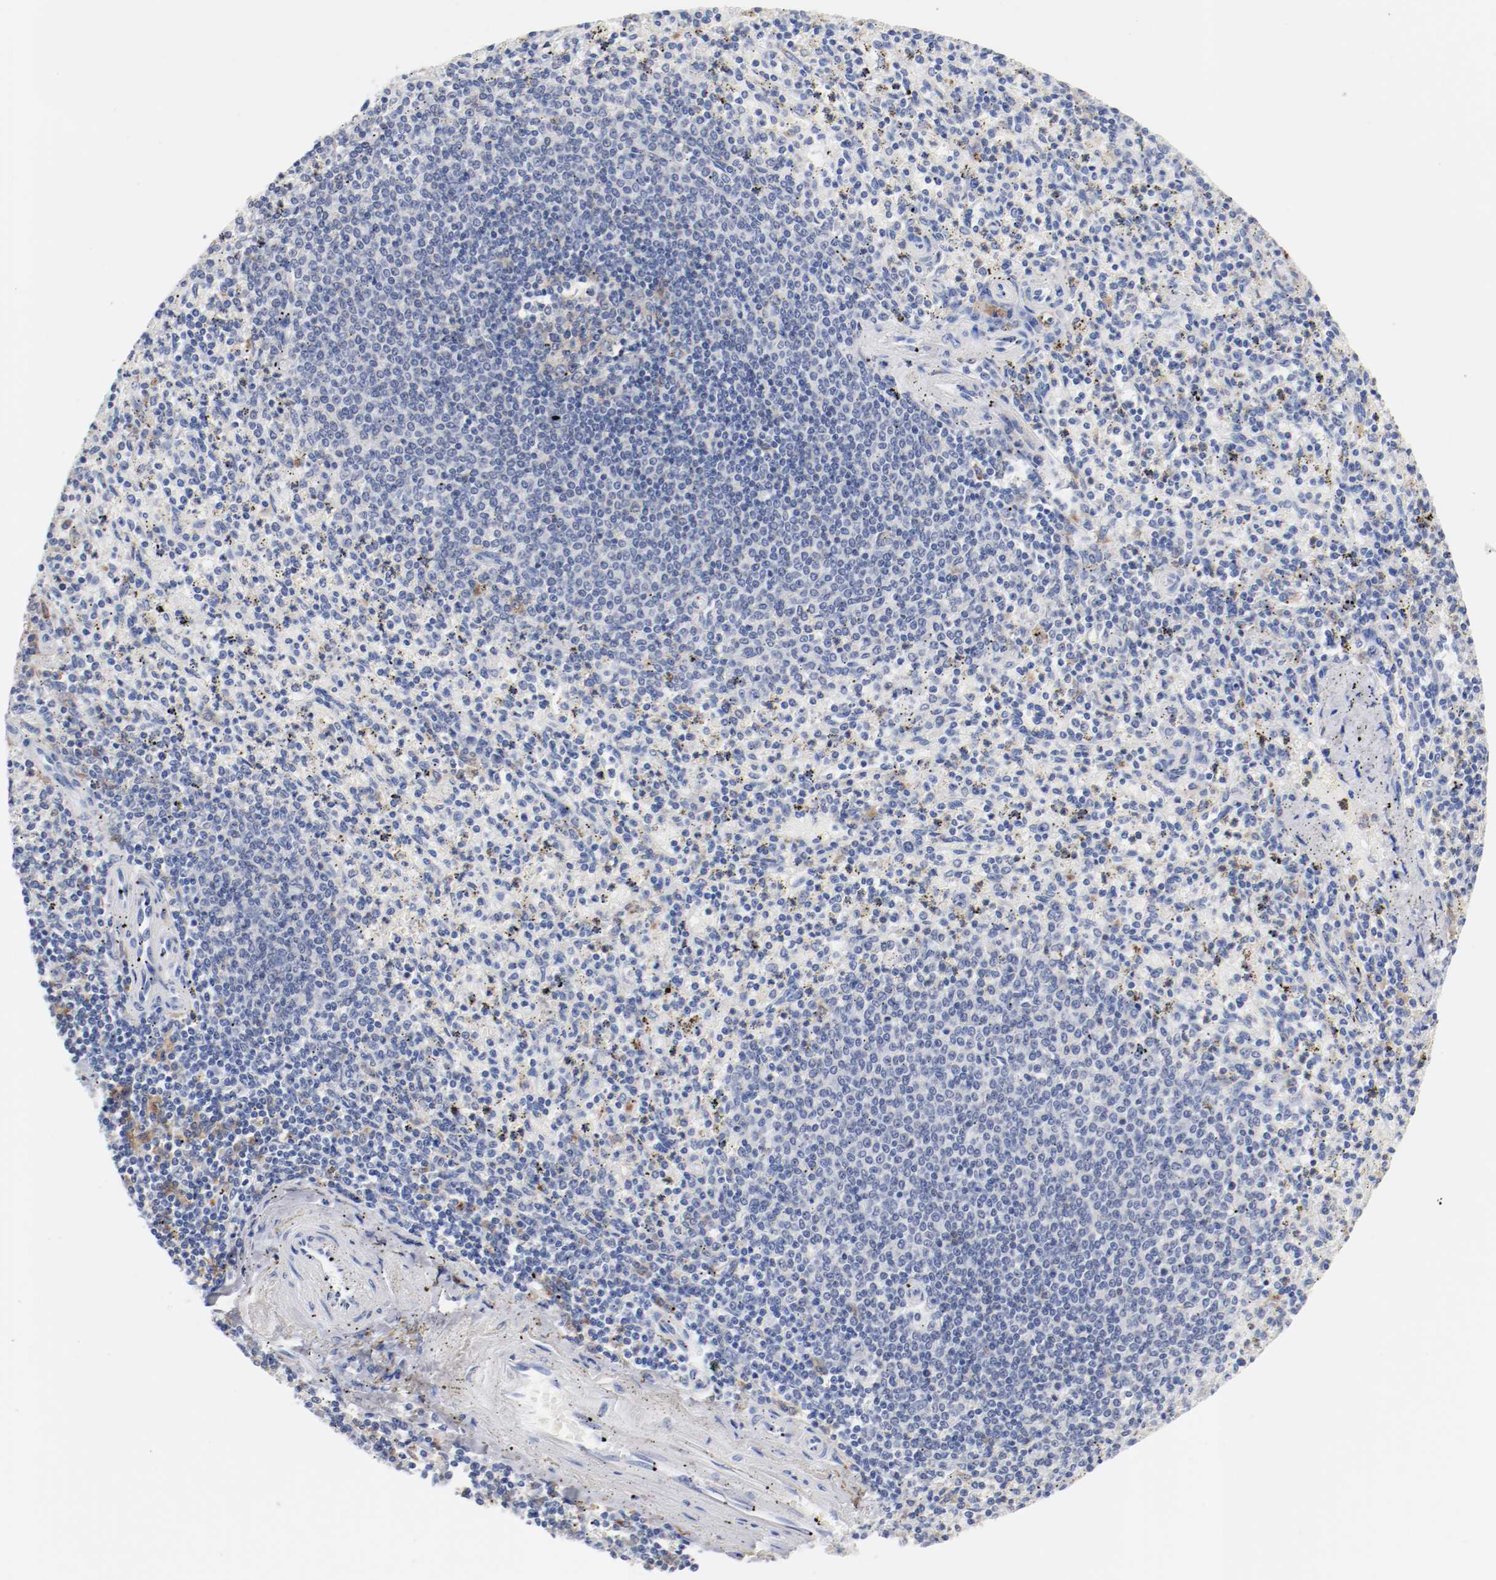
{"staining": {"intensity": "weak", "quantity": "<25%", "location": "cytoplasmic/membranous"}, "tissue": "spleen", "cell_type": "Cells in red pulp", "image_type": "normal", "snomed": [{"axis": "morphology", "description": "Normal tissue, NOS"}, {"axis": "topography", "description": "Spleen"}], "caption": "IHC micrograph of benign spleen stained for a protein (brown), which reveals no positivity in cells in red pulp. (DAB immunohistochemistry (IHC), high magnification).", "gene": "FGFBP1", "patient": {"sex": "male", "age": 72}}